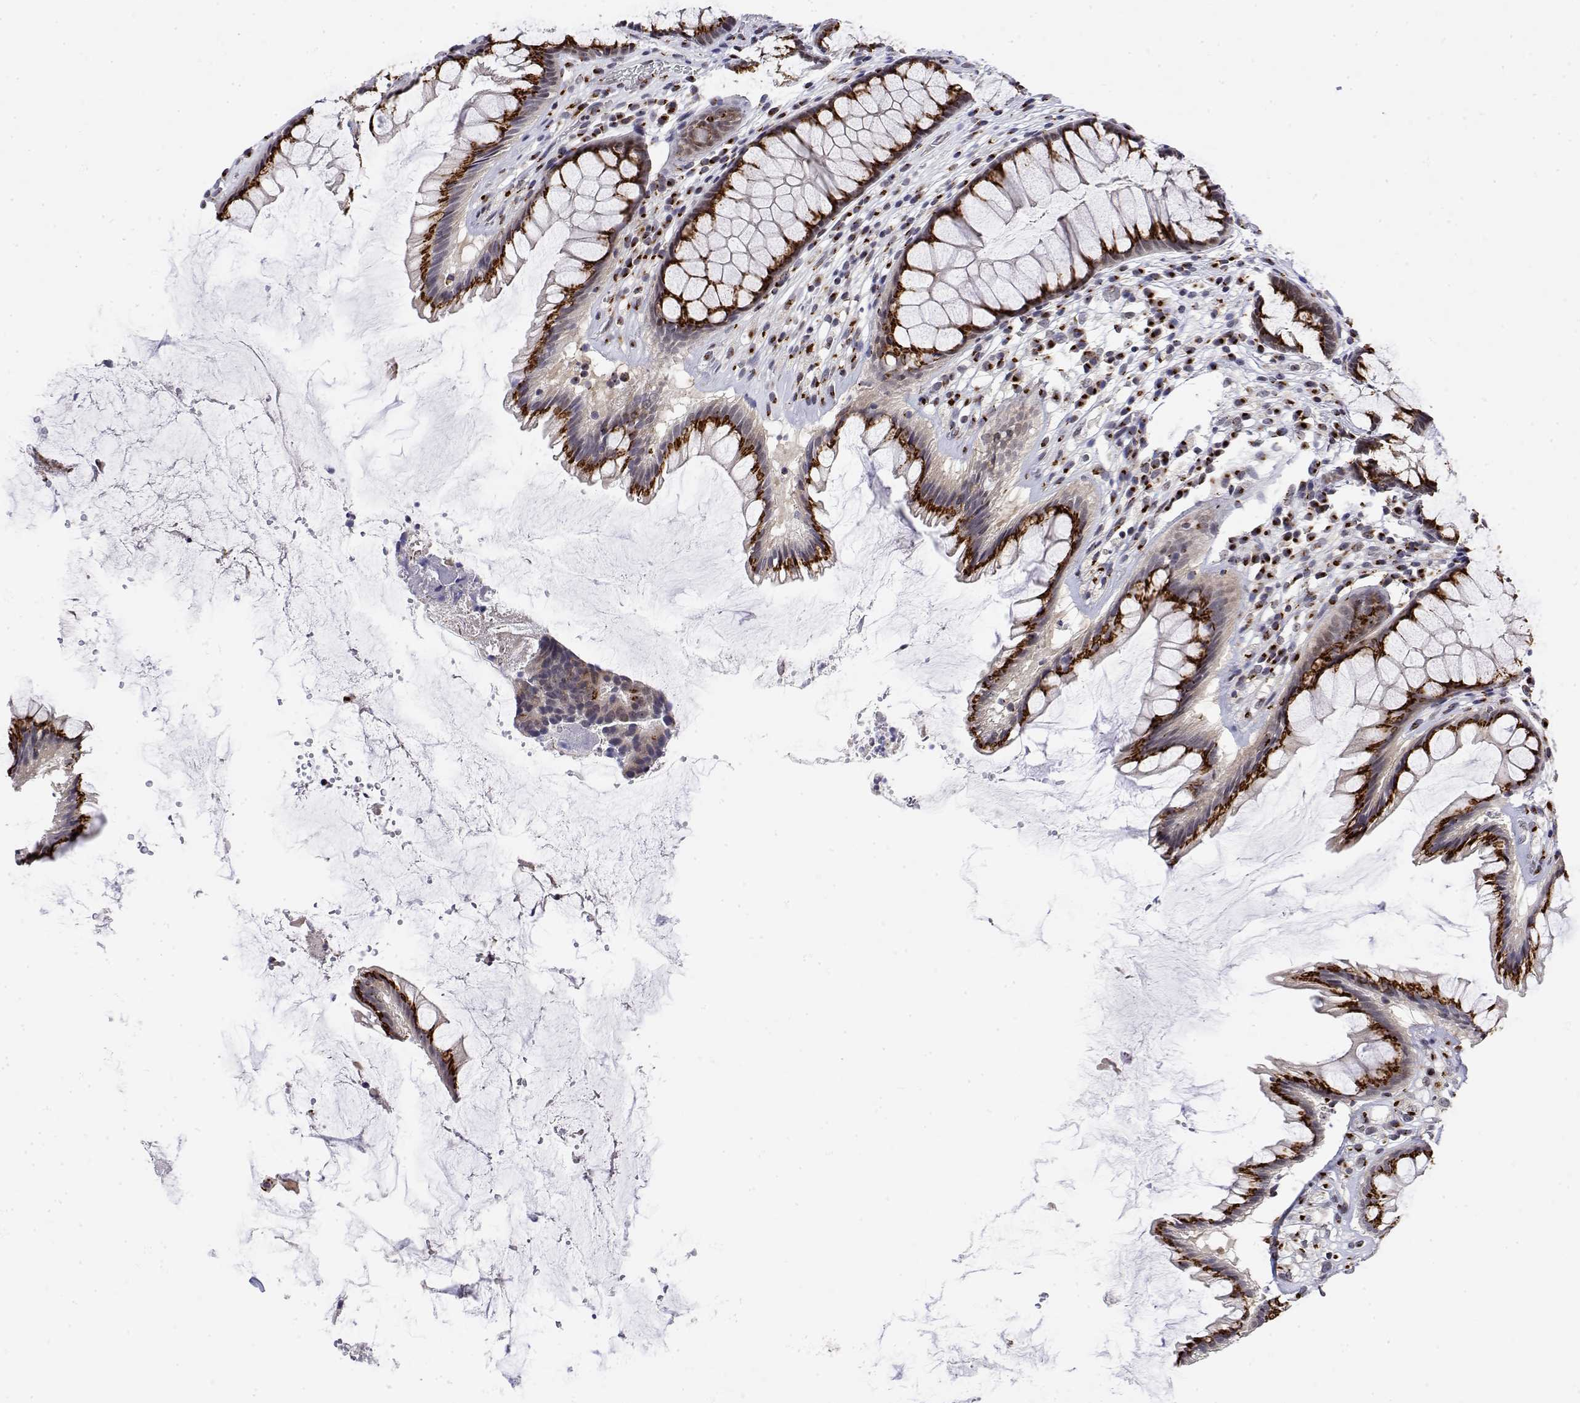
{"staining": {"intensity": "strong", "quantity": ">75%", "location": "cytoplasmic/membranous"}, "tissue": "rectum", "cell_type": "Glandular cells", "image_type": "normal", "snomed": [{"axis": "morphology", "description": "Normal tissue, NOS"}, {"axis": "topography", "description": "Rectum"}], "caption": "An immunohistochemistry image of normal tissue is shown. Protein staining in brown shows strong cytoplasmic/membranous positivity in rectum within glandular cells. Immunohistochemistry (ihc) stains the protein of interest in brown and the nuclei are stained blue.", "gene": "YIPF3", "patient": {"sex": "male", "age": 72}}